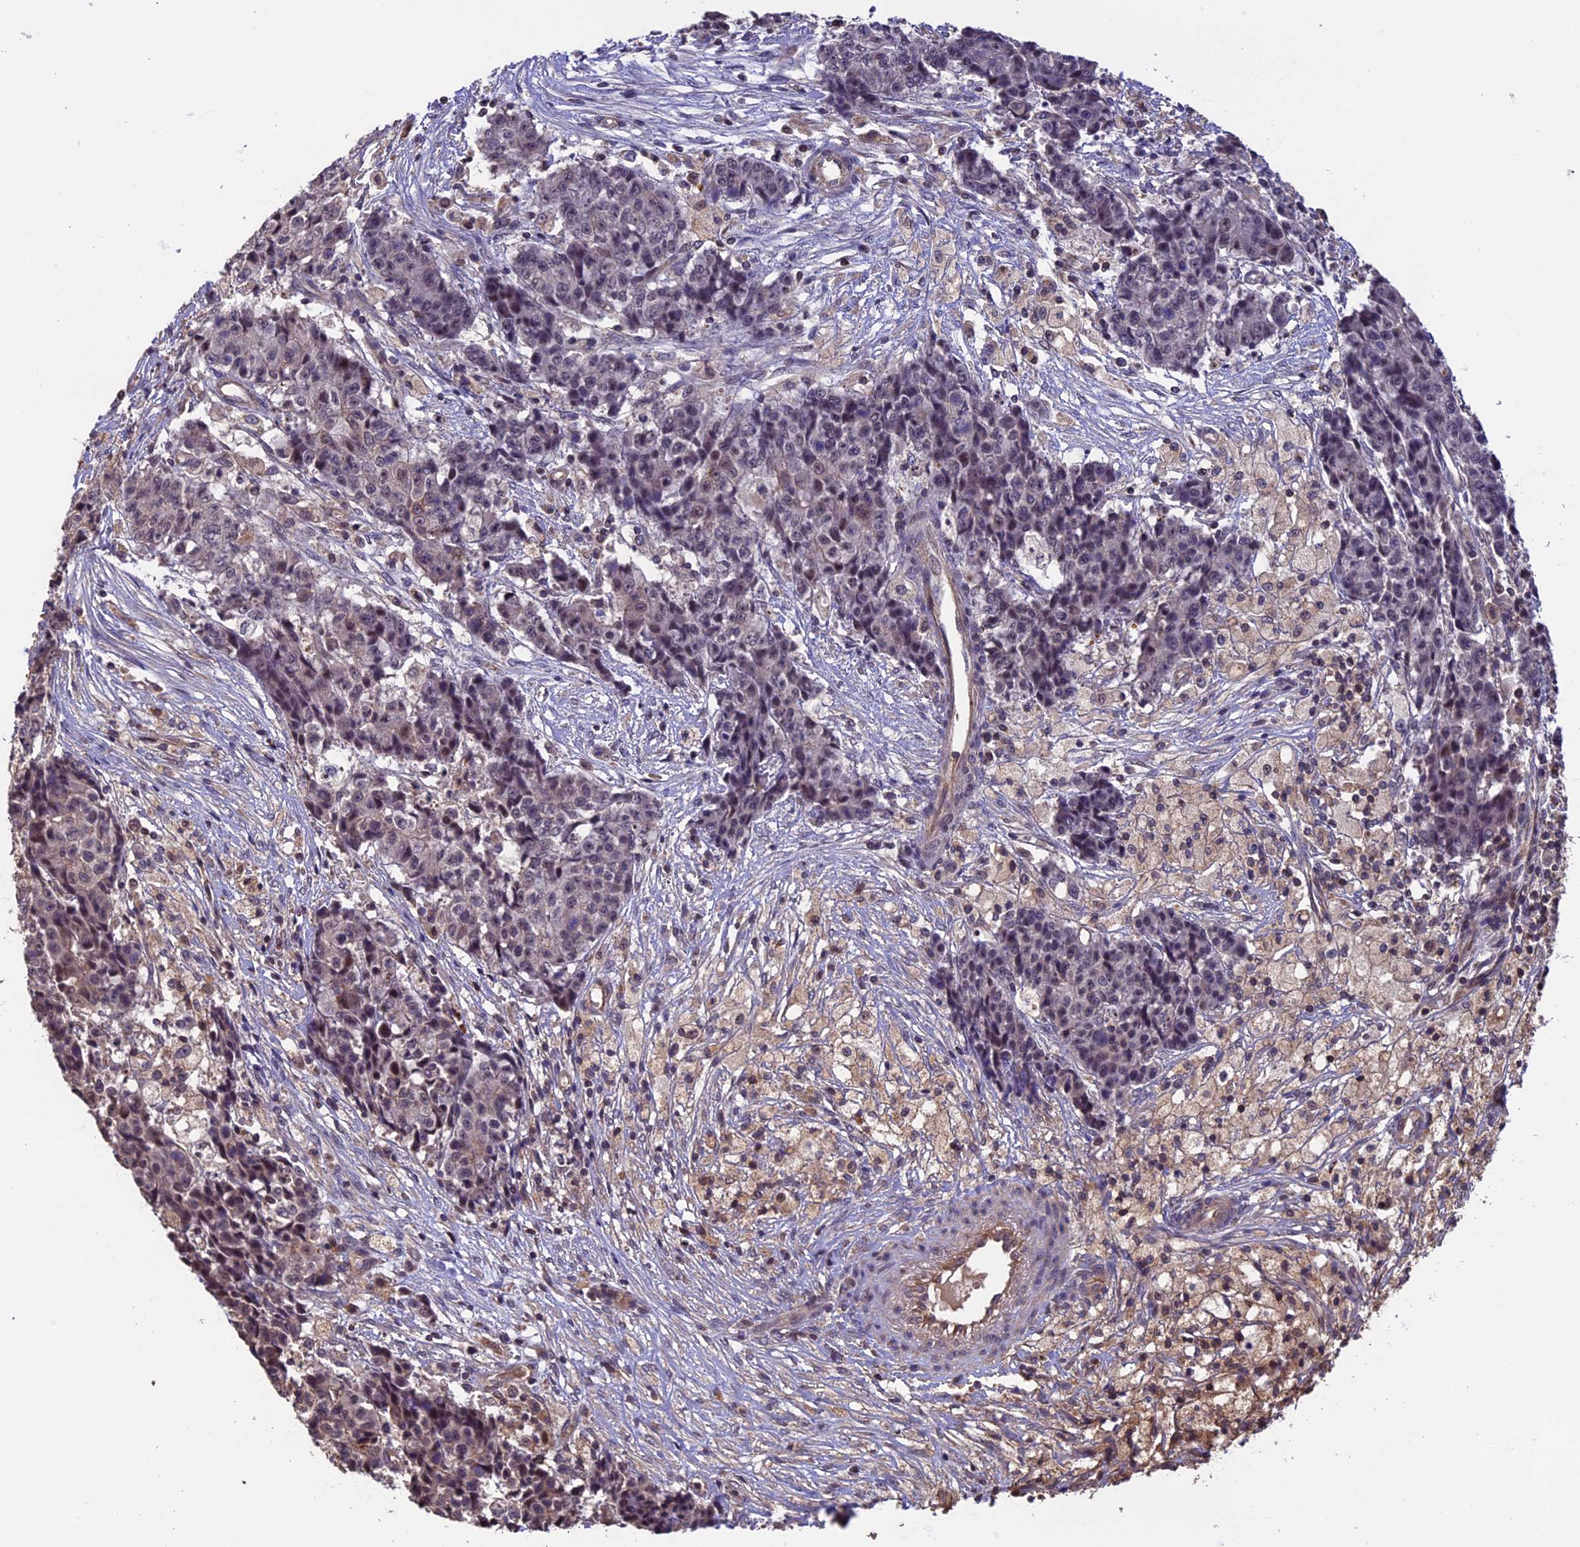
{"staining": {"intensity": "negative", "quantity": "none", "location": "none"}, "tissue": "ovarian cancer", "cell_type": "Tumor cells", "image_type": "cancer", "snomed": [{"axis": "morphology", "description": "Carcinoma, endometroid"}, {"axis": "topography", "description": "Ovary"}], "caption": "Tumor cells are negative for protein expression in human ovarian cancer. (Immunohistochemistry, brightfield microscopy, high magnification).", "gene": "PKD2L2", "patient": {"sex": "female", "age": 42}}